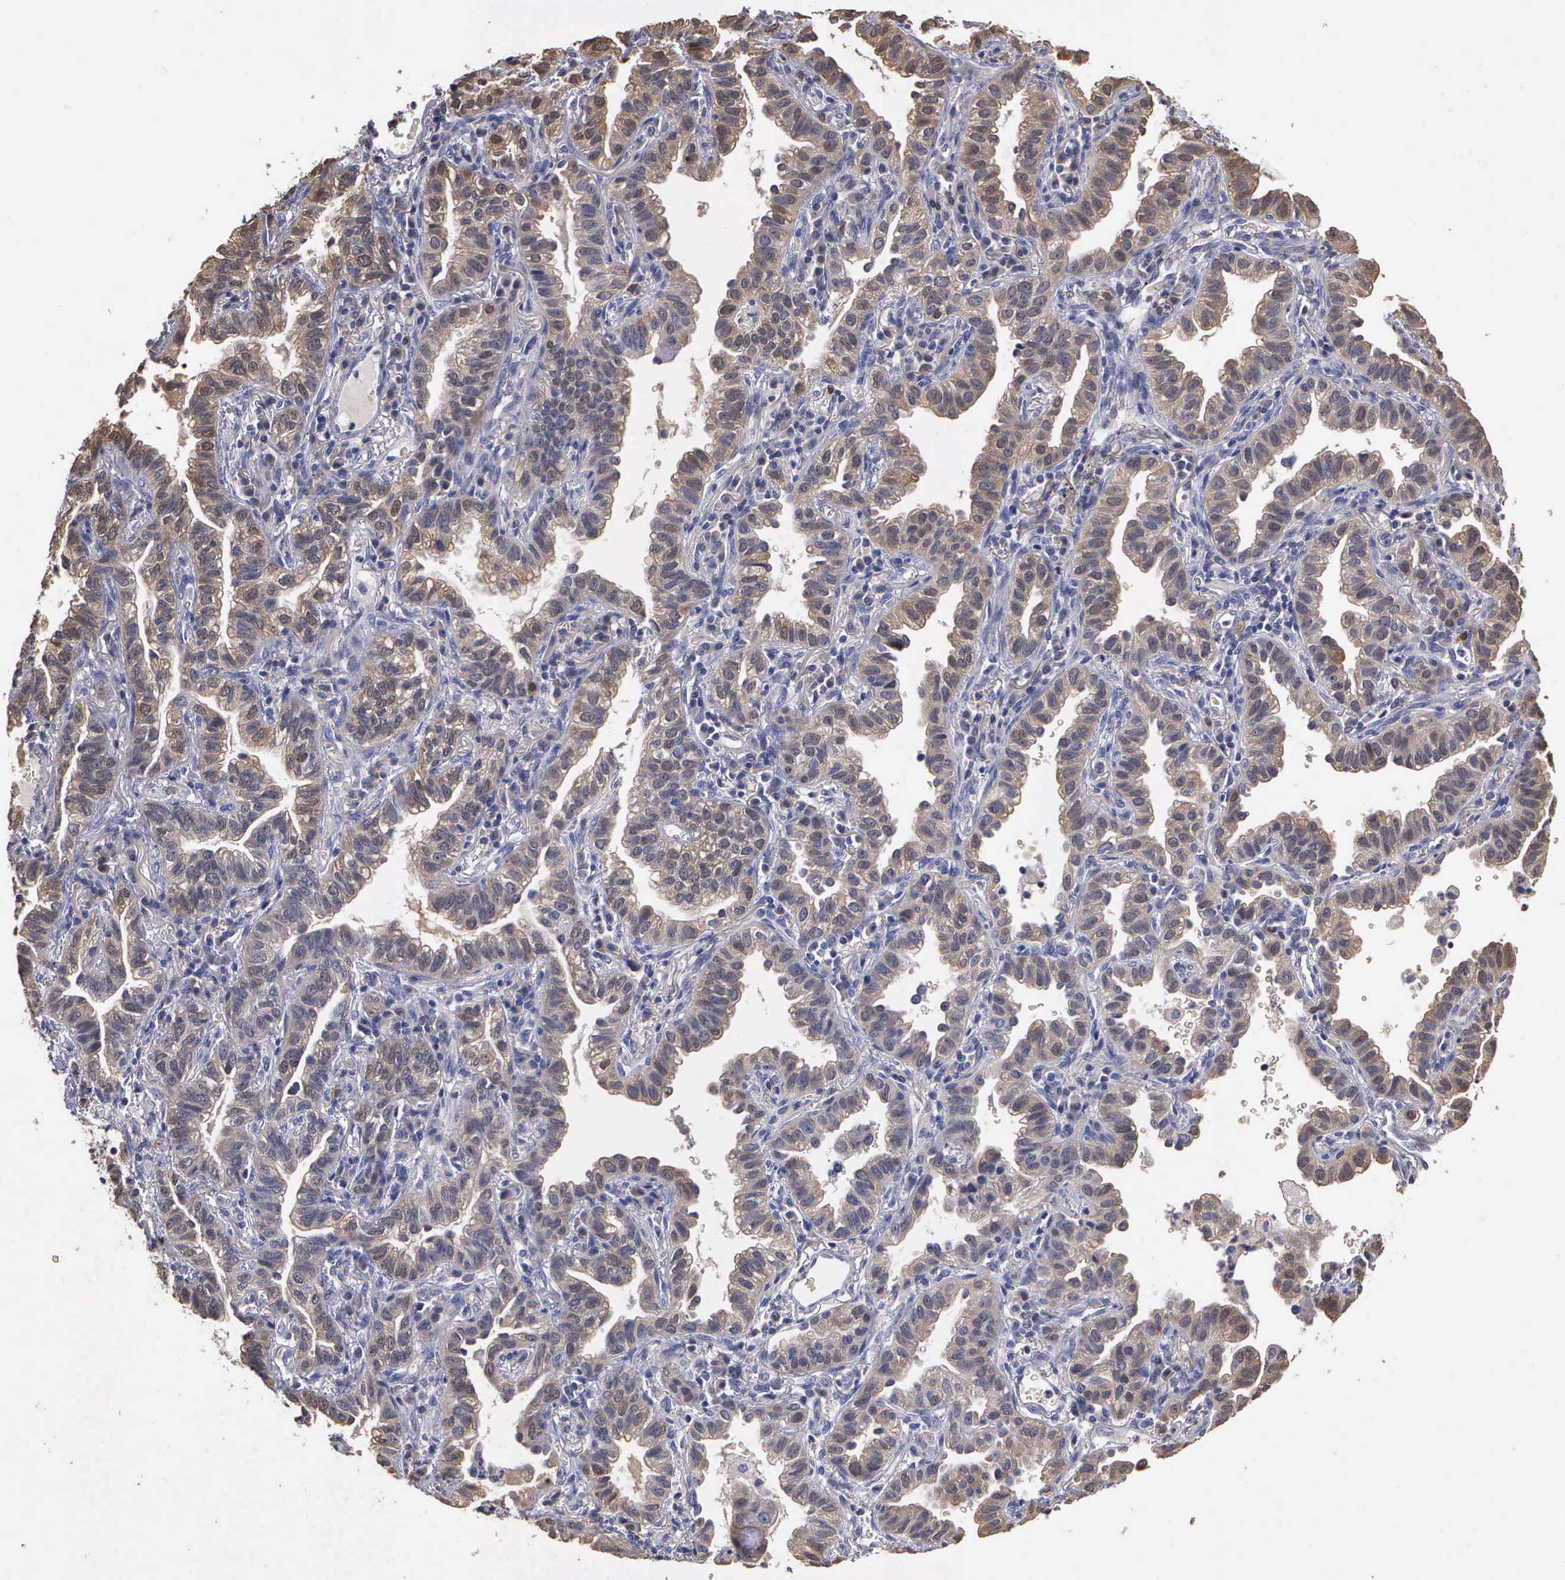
{"staining": {"intensity": "weak", "quantity": "25%-75%", "location": "cytoplasmic/membranous"}, "tissue": "lung cancer", "cell_type": "Tumor cells", "image_type": "cancer", "snomed": [{"axis": "morphology", "description": "Adenocarcinoma, NOS"}, {"axis": "topography", "description": "Lung"}], "caption": "The immunohistochemical stain shows weak cytoplasmic/membranous staining in tumor cells of lung cancer tissue.", "gene": "ENO3", "patient": {"sex": "female", "age": 50}}